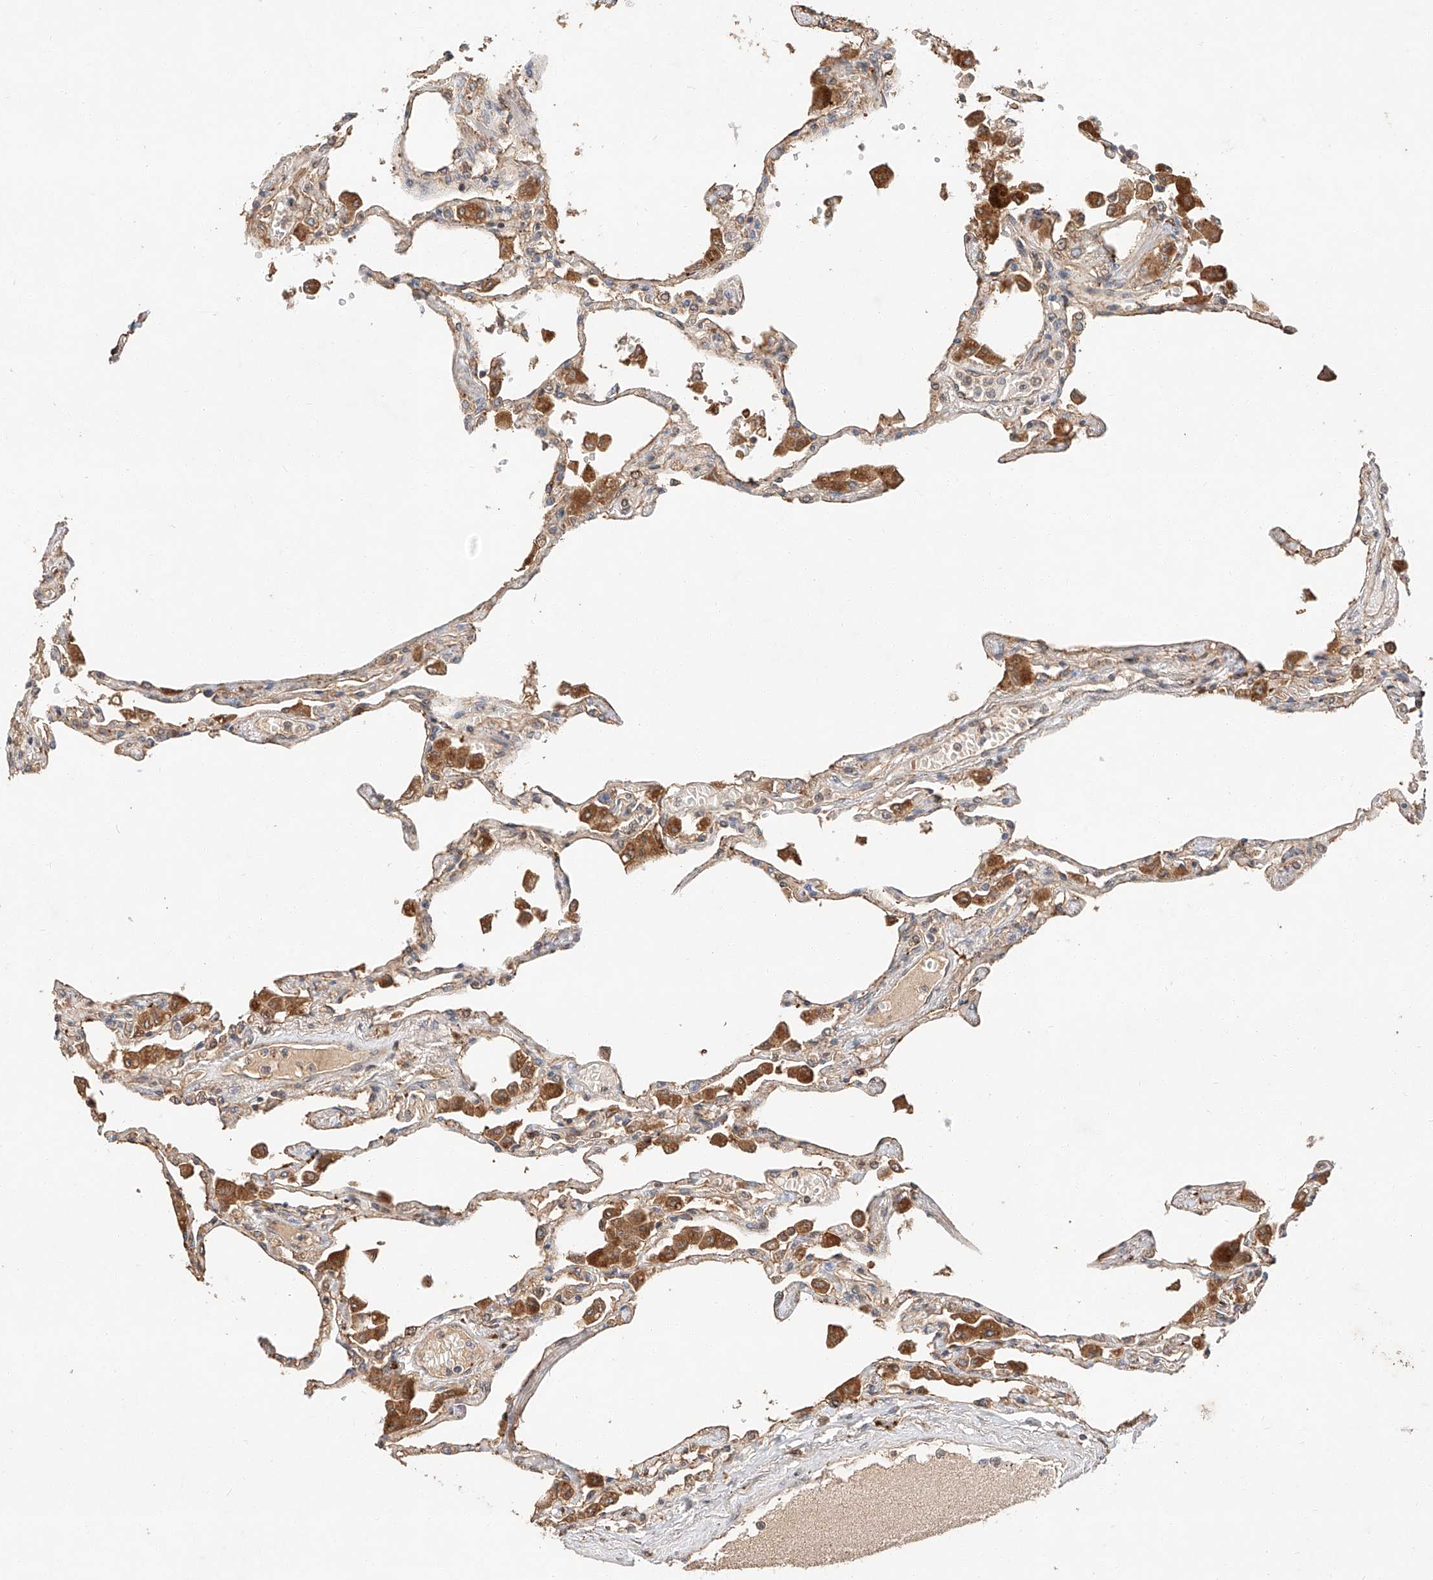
{"staining": {"intensity": "weak", "quantity": ">75%", "location": "cytoplasmic/membranous"}, "tissue": "lung", "cell_type": "Alveolar cells", "image_type": "normal", "snomed": [{"axis": "morphology", "description": "Normal tissue, NOS"}, {"axis": "topography", "description": "Bronchus"}, {"axis": "topography", "description": "Lung"}], "caption": "Benign lung was stained to show a protein in brown. There is low levels of weak cytoplasmic/membranous expression in approximately >75% of alveolar cells. The staining is performed using DAB (3,3'-diaminobenzidine) brown chromogen to label protein expression. The nuclei are counter-stained blue using hematoxylin.", "gene": "SUSD6", "patient": {"sex": "female", "age": 49}}